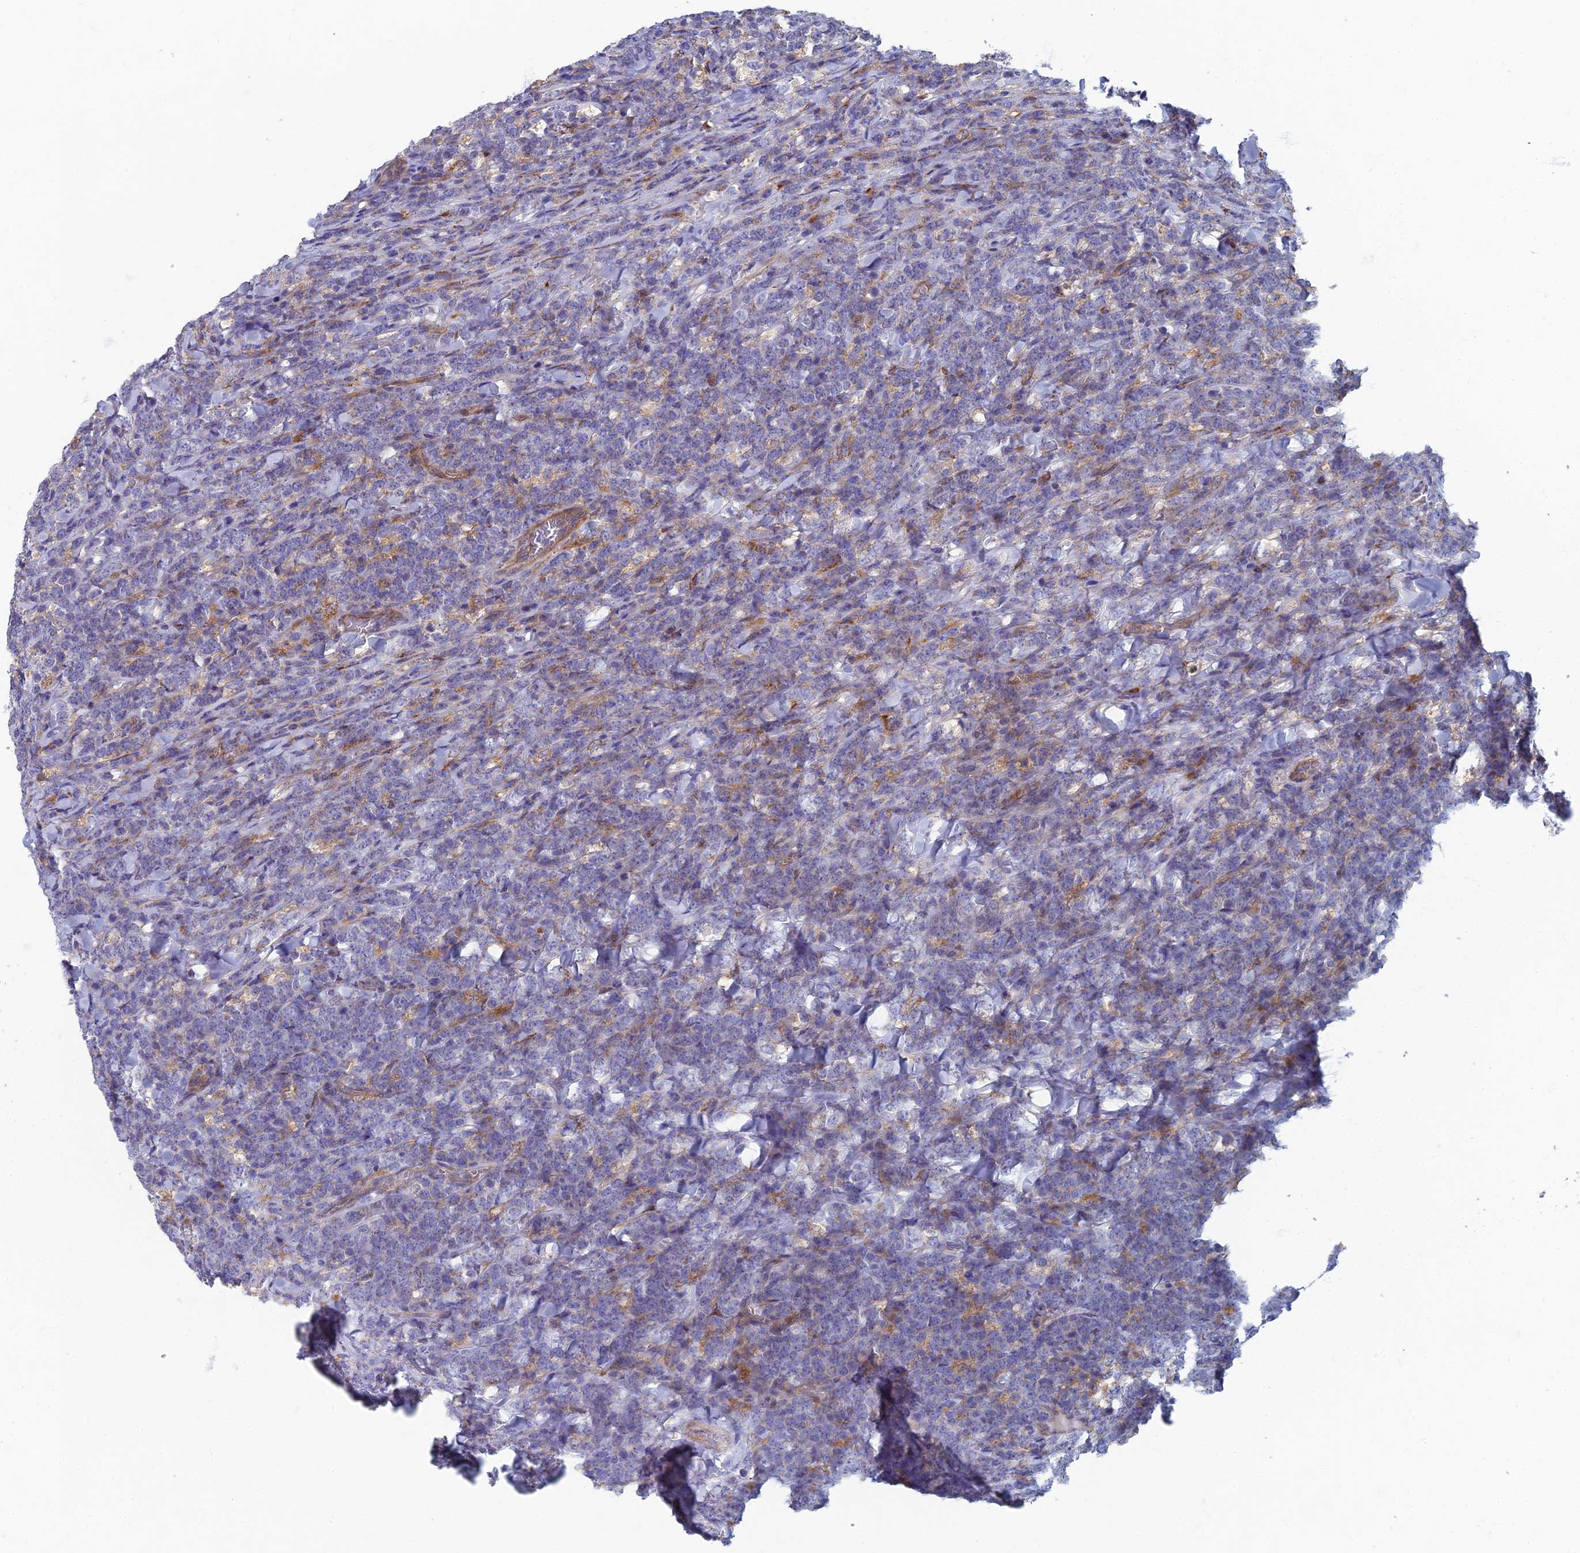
{"staining": {"intensity": "negative", "quantity": "none", "location": "none"}, "tissue": "lymphoma", "cell_type": "Tumor cells", "image_type": "cancer", "snomed": [{"axis": "morphology", "description": "Malignant lymphoma, non-Hodgkin's type, High grade"}, {"axis": "topography", "description": "Small intestine"}], "caption": "There is no significant positivity in tumor cells of high-grade malignant lymphoma, non-Hodgkin's type.", "gene": "RNASEK", "patient": {"sex": "male", "age": 8}}